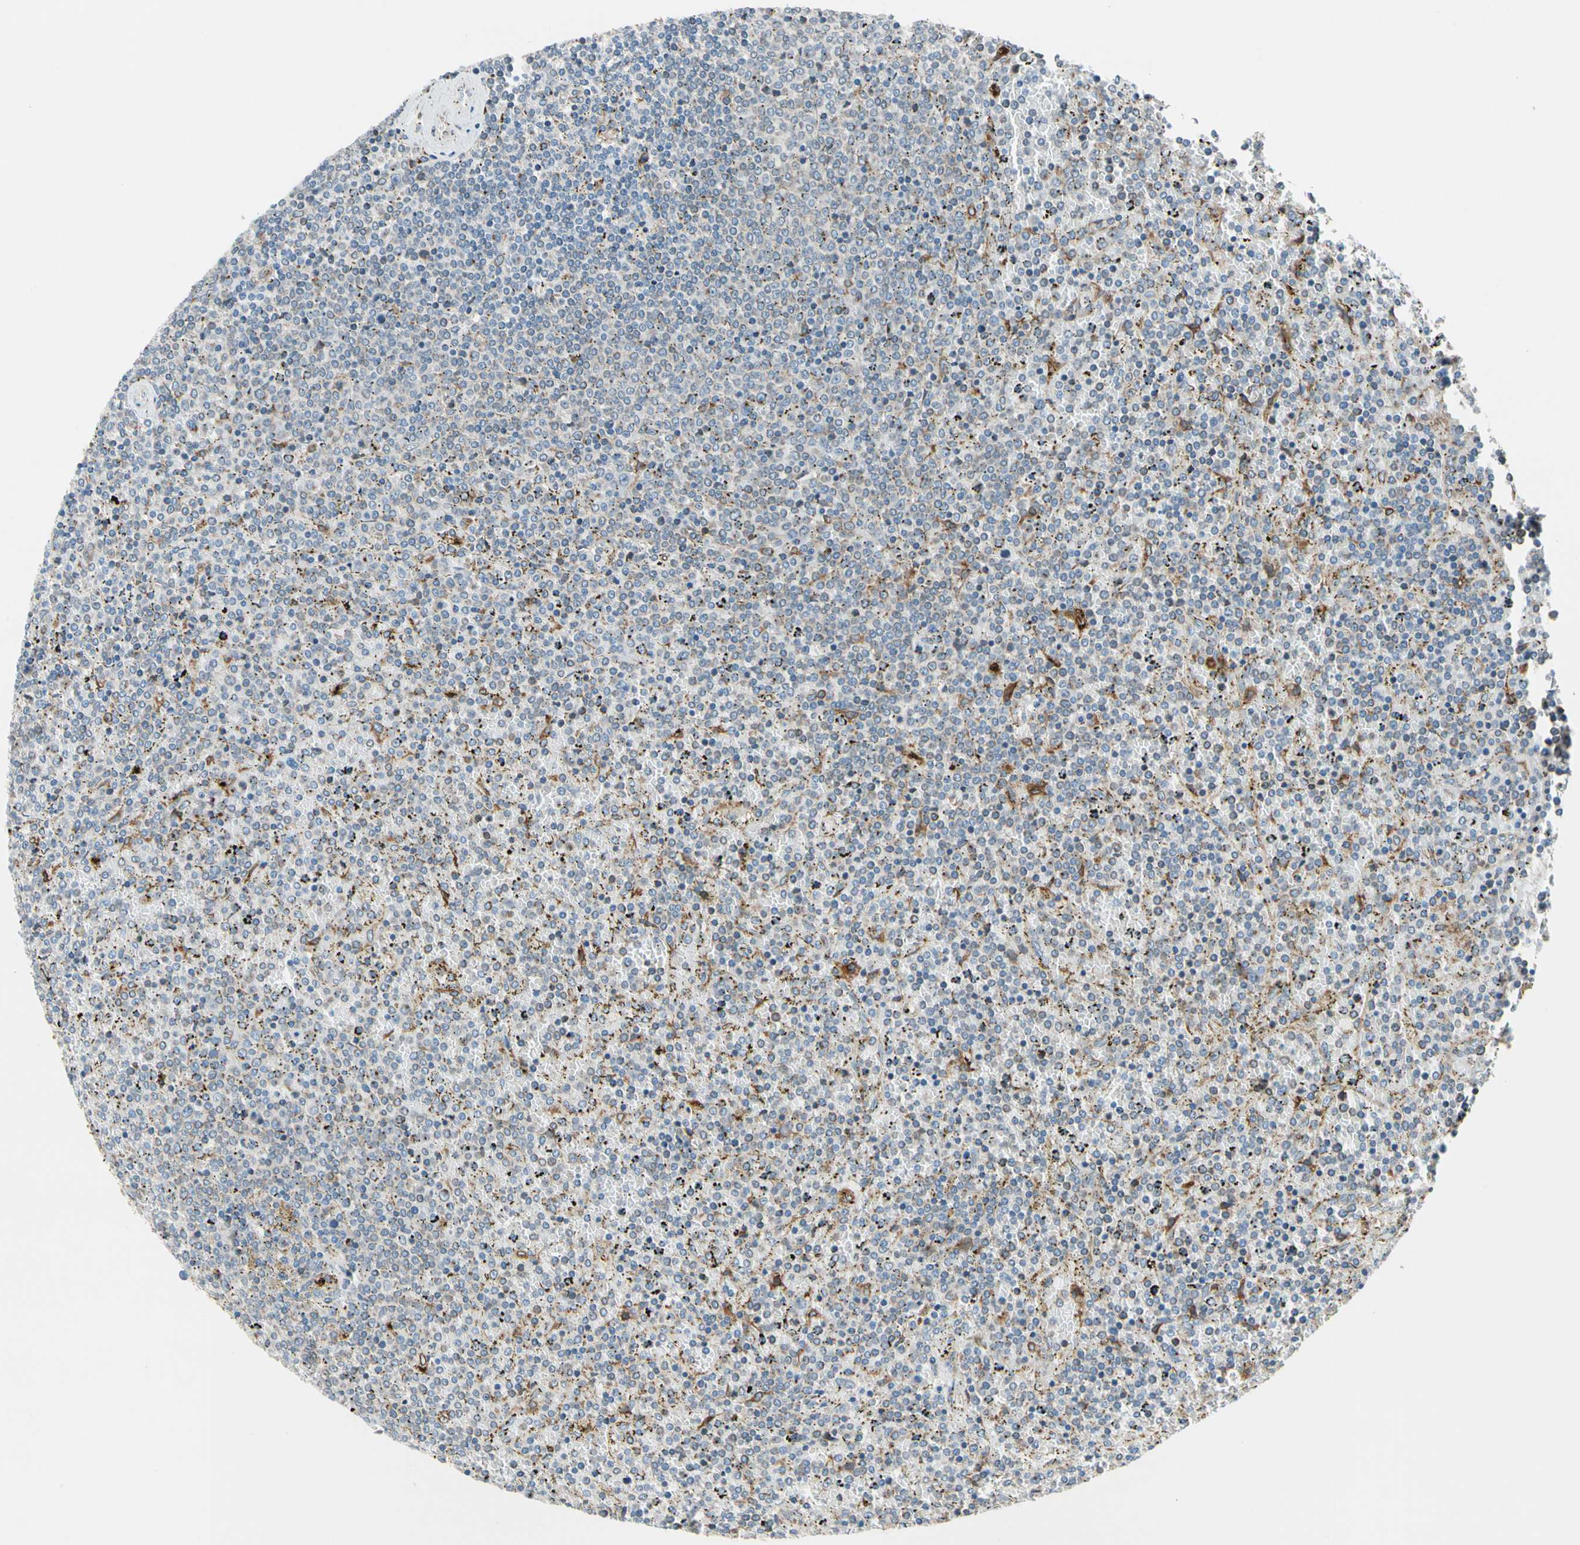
{"staining": {"intensity": "negative", "quantity": "none", "location": "none"}, "tissue": "lymphoma", "cell_type": "Tumor cells", "image_type": "cancer", "snomed": [{"axis": "morphology", "description": "Malignant lymphoma, non-Hodgkin's type, Low grade"}, {"axis": "topography", "description": "Spleen"}], "caption": "Immunohistochemistry of human lymphoma demonstrates no positivity in tumor cells.", "gene": "NUCB1", "patient": {"sex": "female", "age": 77}}